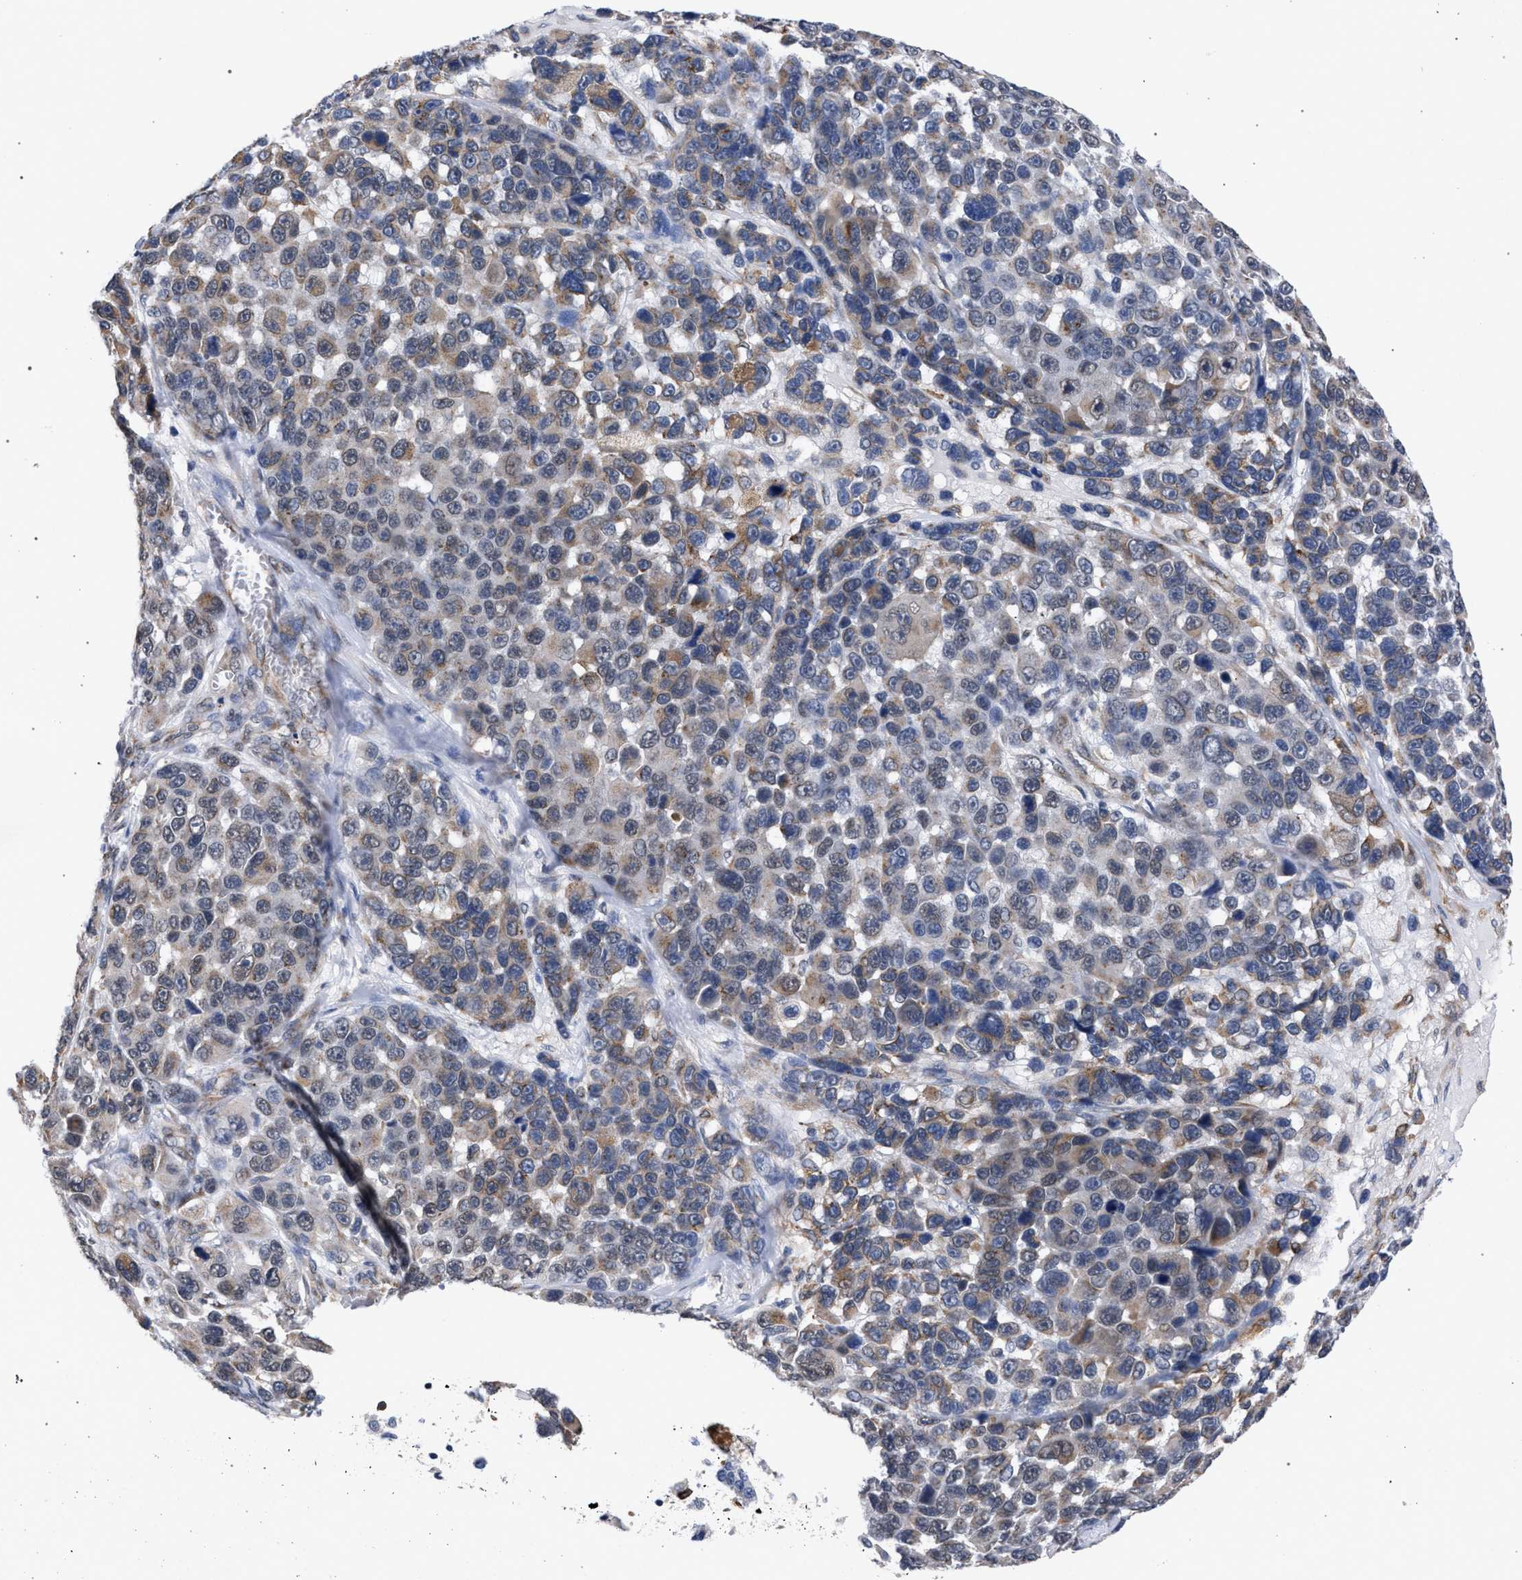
{"staining": {"intensity": "moderate", "quantity": "25%-75%", "location": "cytoplasmic/membranous"}, "tissue": "melanoma", "cell_type": "Tumor cells", "image_type": "cancer", "snomed": [{"axis": "morphology", "description": "Malignant melanoma, NOS"}, {"axis": "topography", "description": "Skin"}], "caption": "IHC staining of melanoma, which reveals medium levels of moderate cytoplasmic/membranous expression in about 25%-75% of tumor cells indicating moderate cytoplasmic/membranous protein expression. The staining was performed using DAB (3,3'-diaminobenzidine) (brown) for protein detection and nuclei were counterstained in hematoxylin (blue).", "gene": "GOLGA2", "patient": {"sex": "male", "age": 53}}